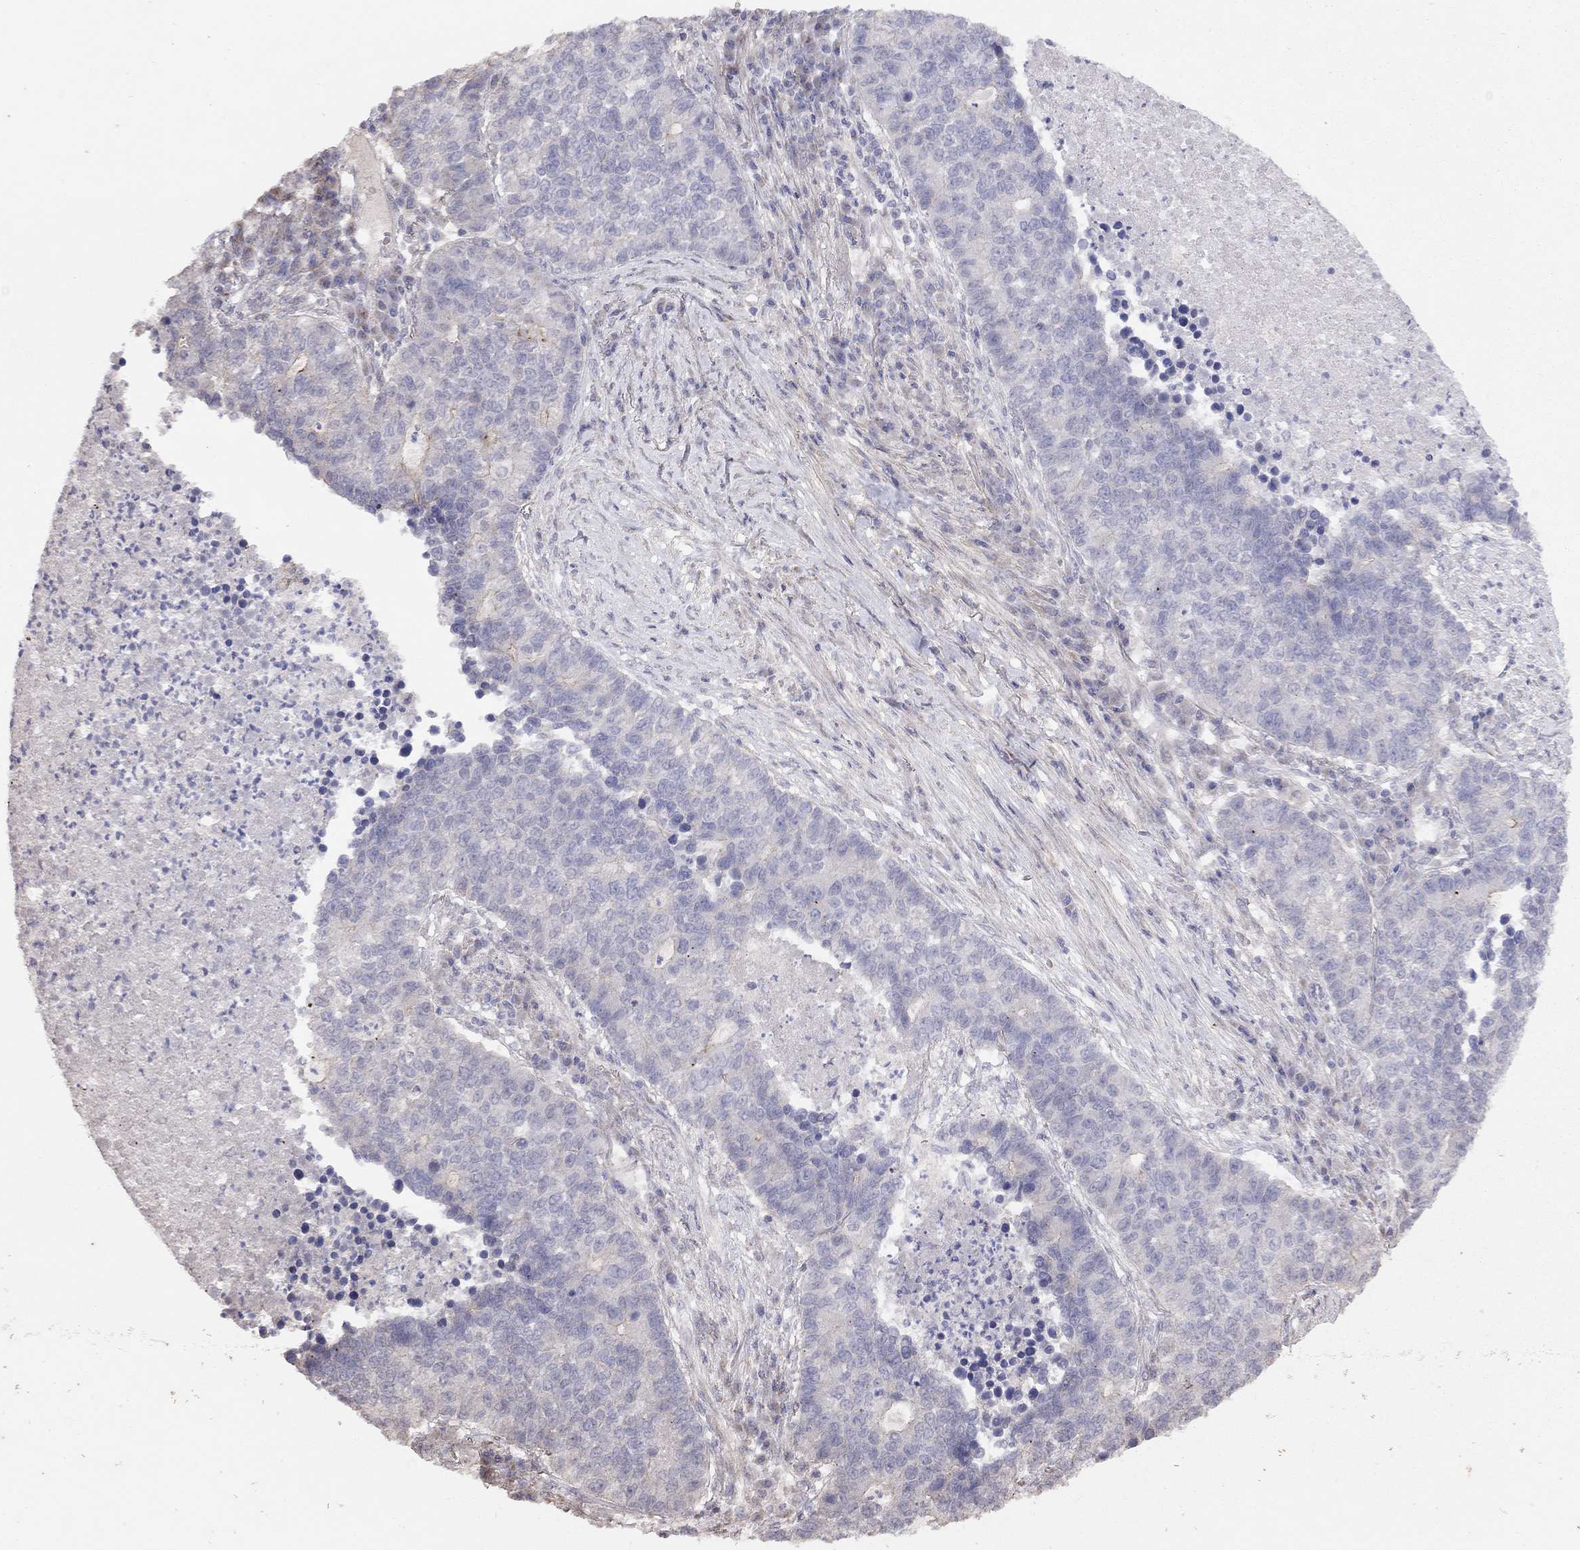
{"staining": {"intensity": "negative", "quantity": "none", "location": "none"}, "tissue": "lung cancer", "cell_type": "Tumor cells", "image_type": "cancer", "snomed": [{"axis": "morphology", "description": "Adenocarcinoma, NOS"}, {"axis": "topography", "description": "Lung"}], "caption": "Tumor cells are negative for protein expression in human lung cancer (adenocarcinoma).", "gene": "SYTL2", "patient": {"sex": "male", "age": 57}}